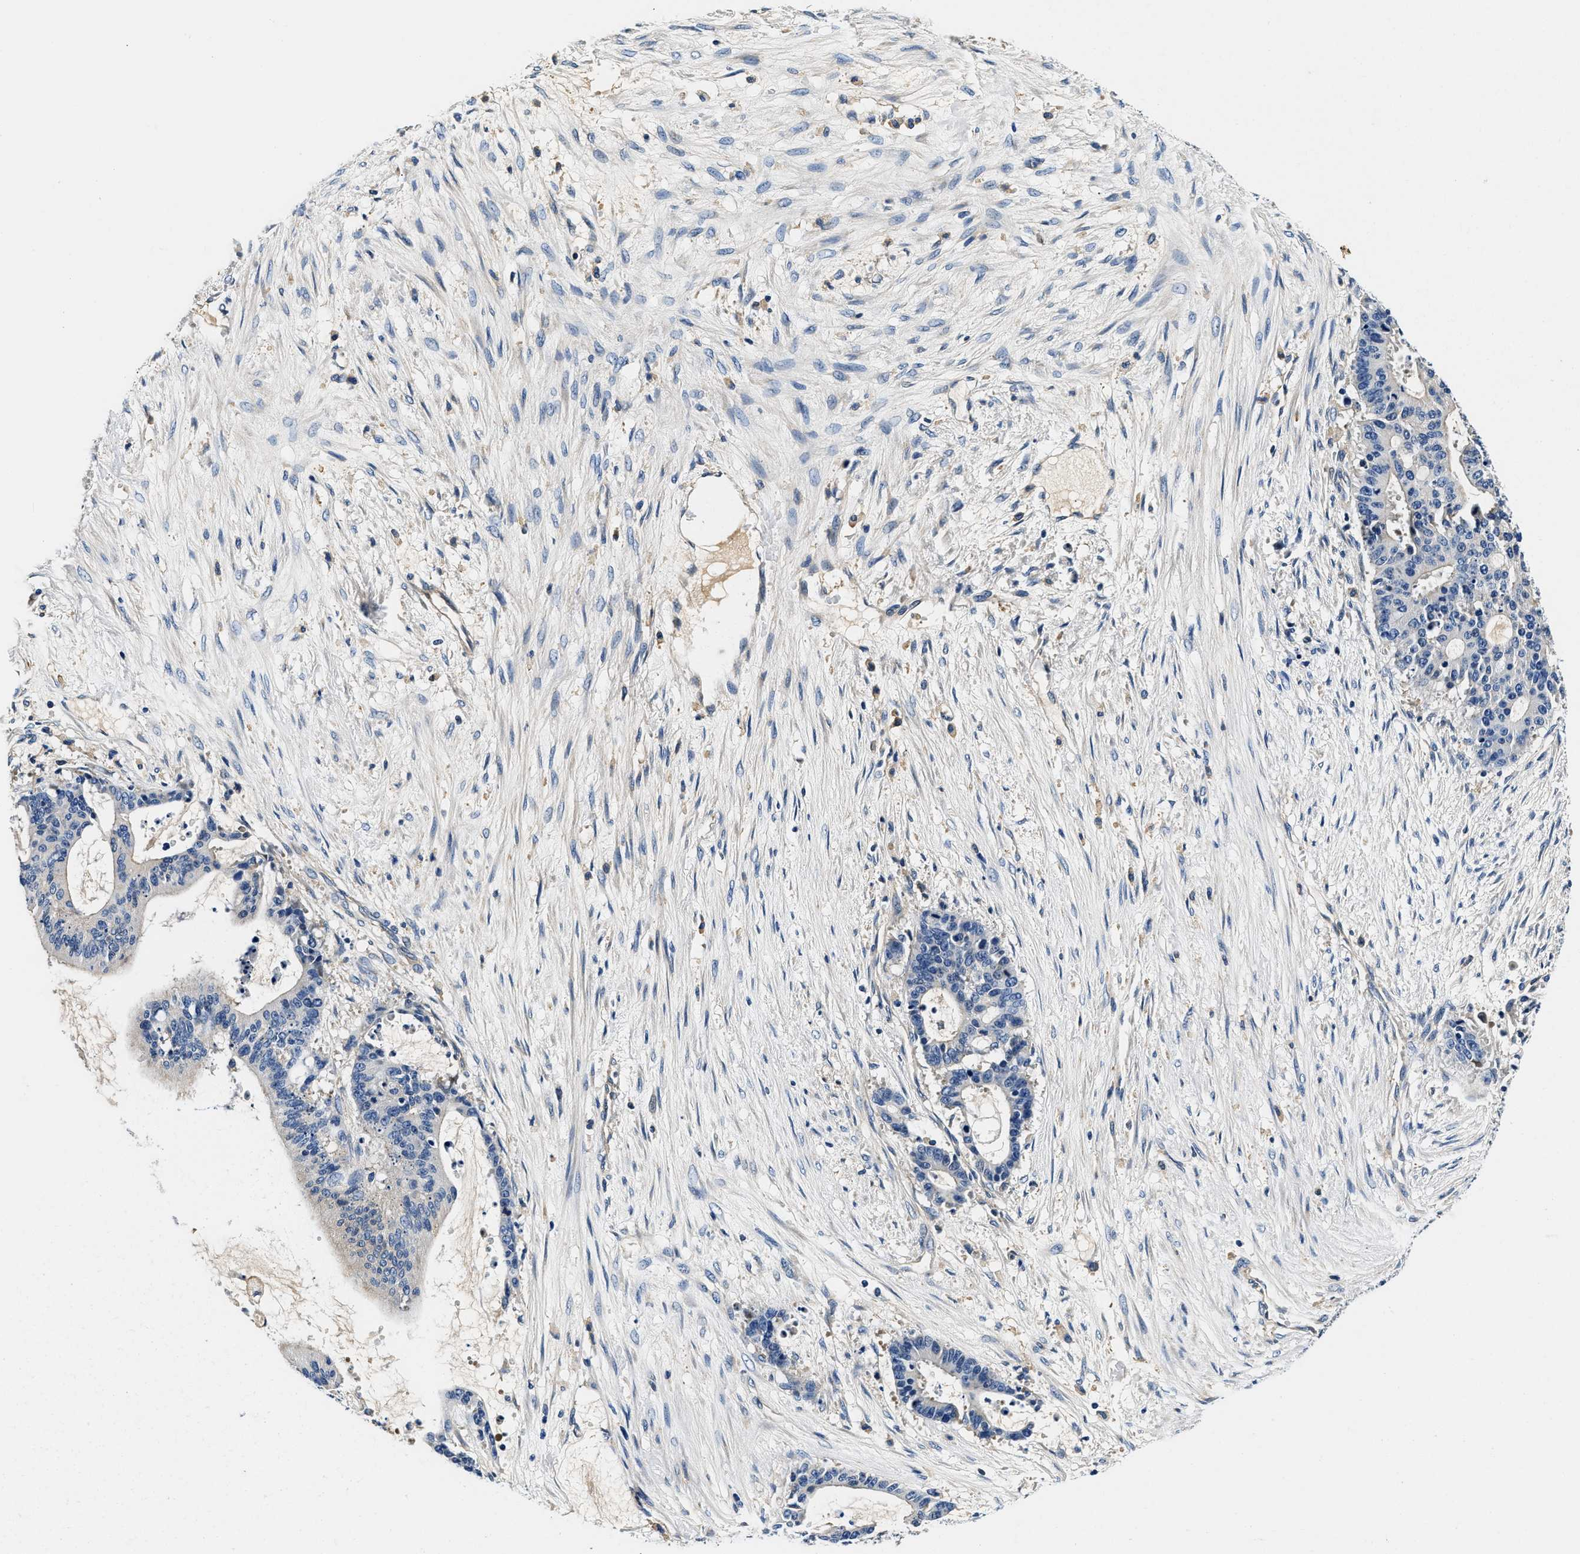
{"staining": {"intensity": "negative", "quantity": "none", "location": "none"}, "tissue": "liver cancer", "cell_type": "Tumor cells", "image_type": "cancer", "snomed": [{"axis": "morphology", "description": "Cholangiocarcinoma"}, {"axis": "topography", "description": "Liver"}], "caption": "Tumor cells show no significant protein staining in liver cancer (cholangiocarcinoma).", "gene": "ZFAND3", "patient": {"sex": "female", "age": 73}}